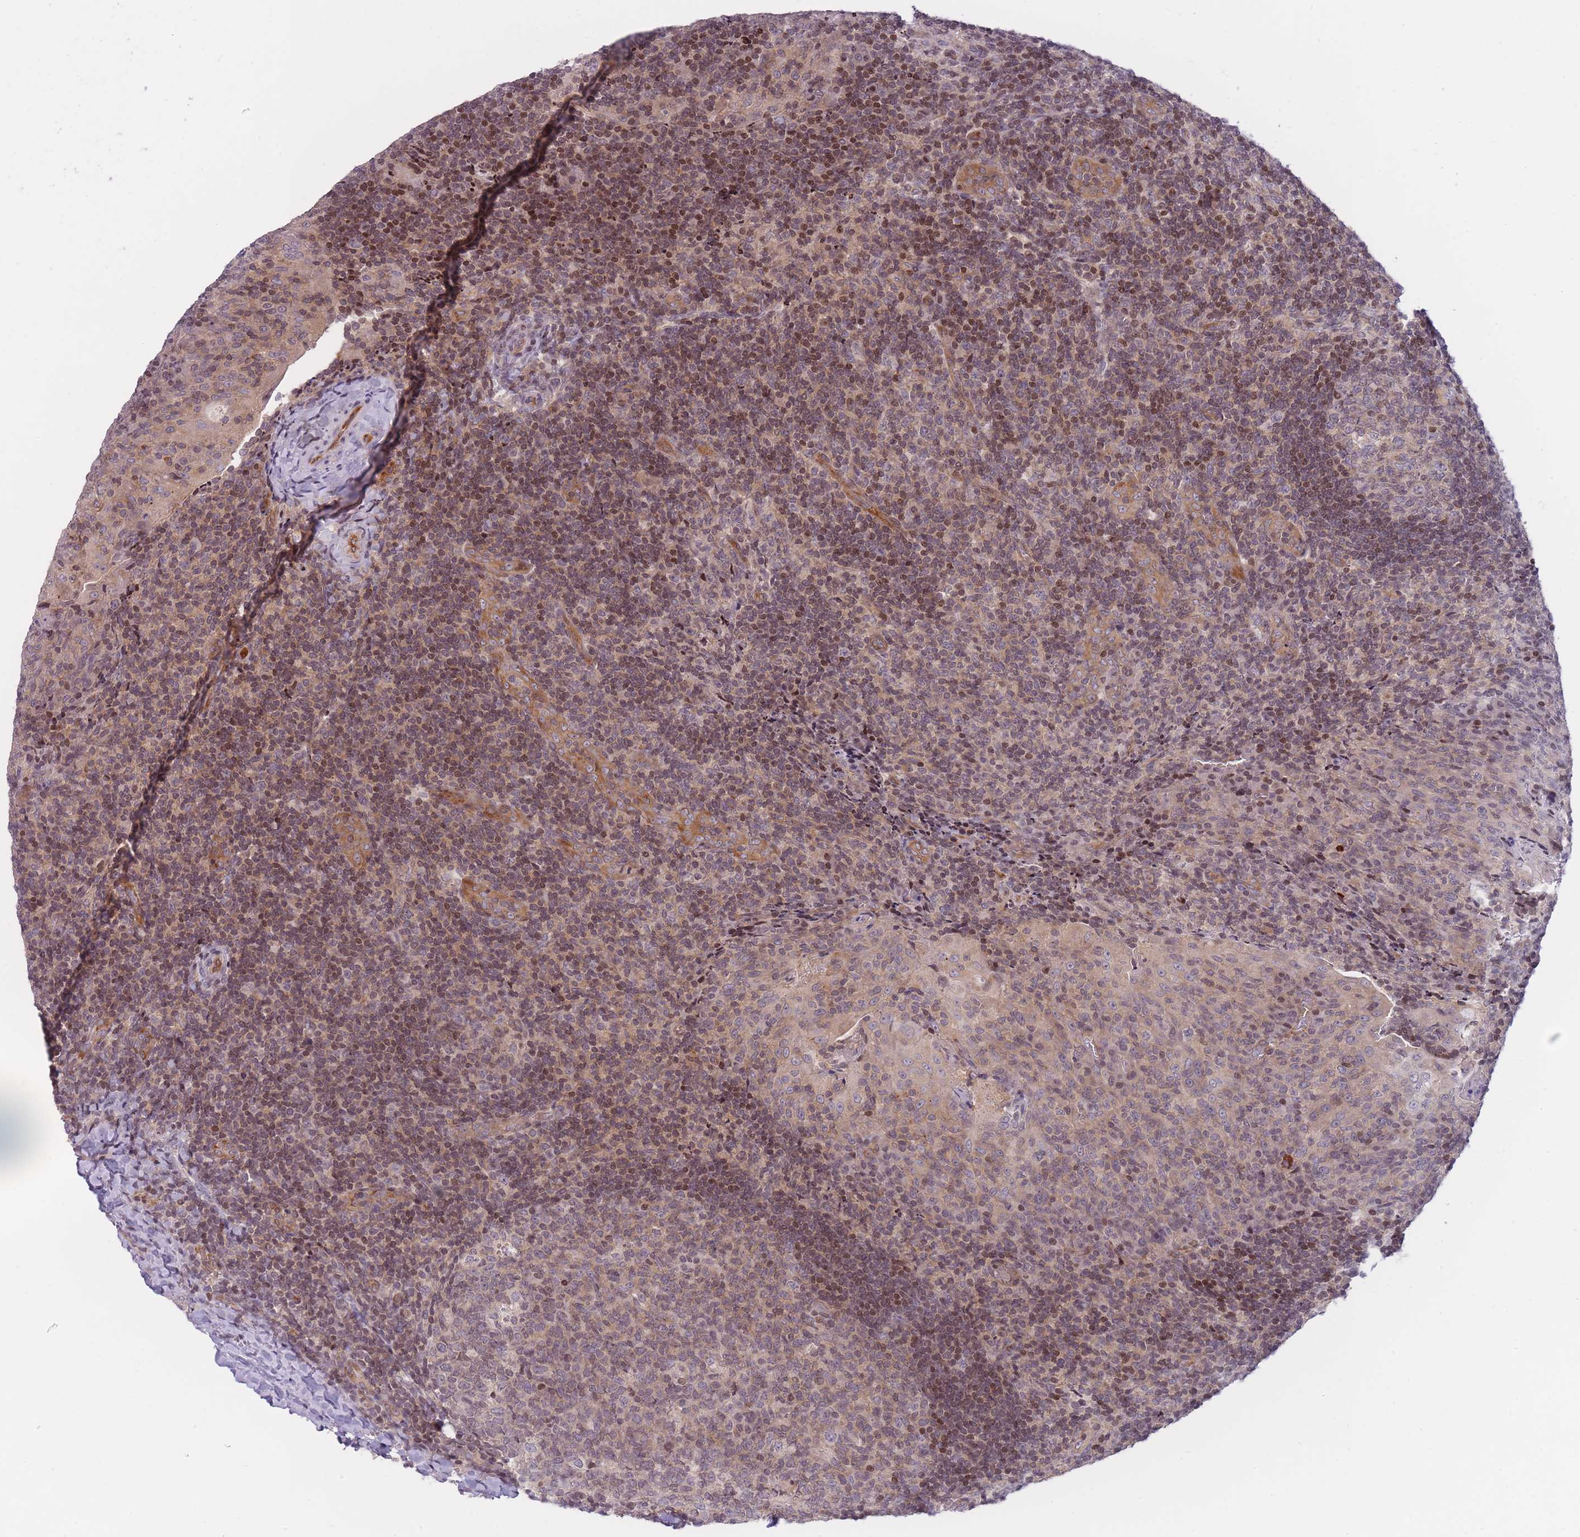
{"staining": {"intensity": "weak", "quantity": "25%-75%", "location": "cytoplasmic/membranous,nuclear"}, "tissue": "tonsil", "cell_type": "Germinal center cells", "image_type": "normal", "snomed": [{"axis": "morphology", "description": "Normal tissue, NOS"}, {"axis": "topography", "description": "Tonsil"}], "caption": "About 25%-75% of germinal center cells in benign human tonsil show weak cytoplasmic/membranous,nuclear protein positivity as visualized by brown immunohistochemical staining.", "gene": "SLC35F5", "patient": {"sex": "male", "age": 17}}